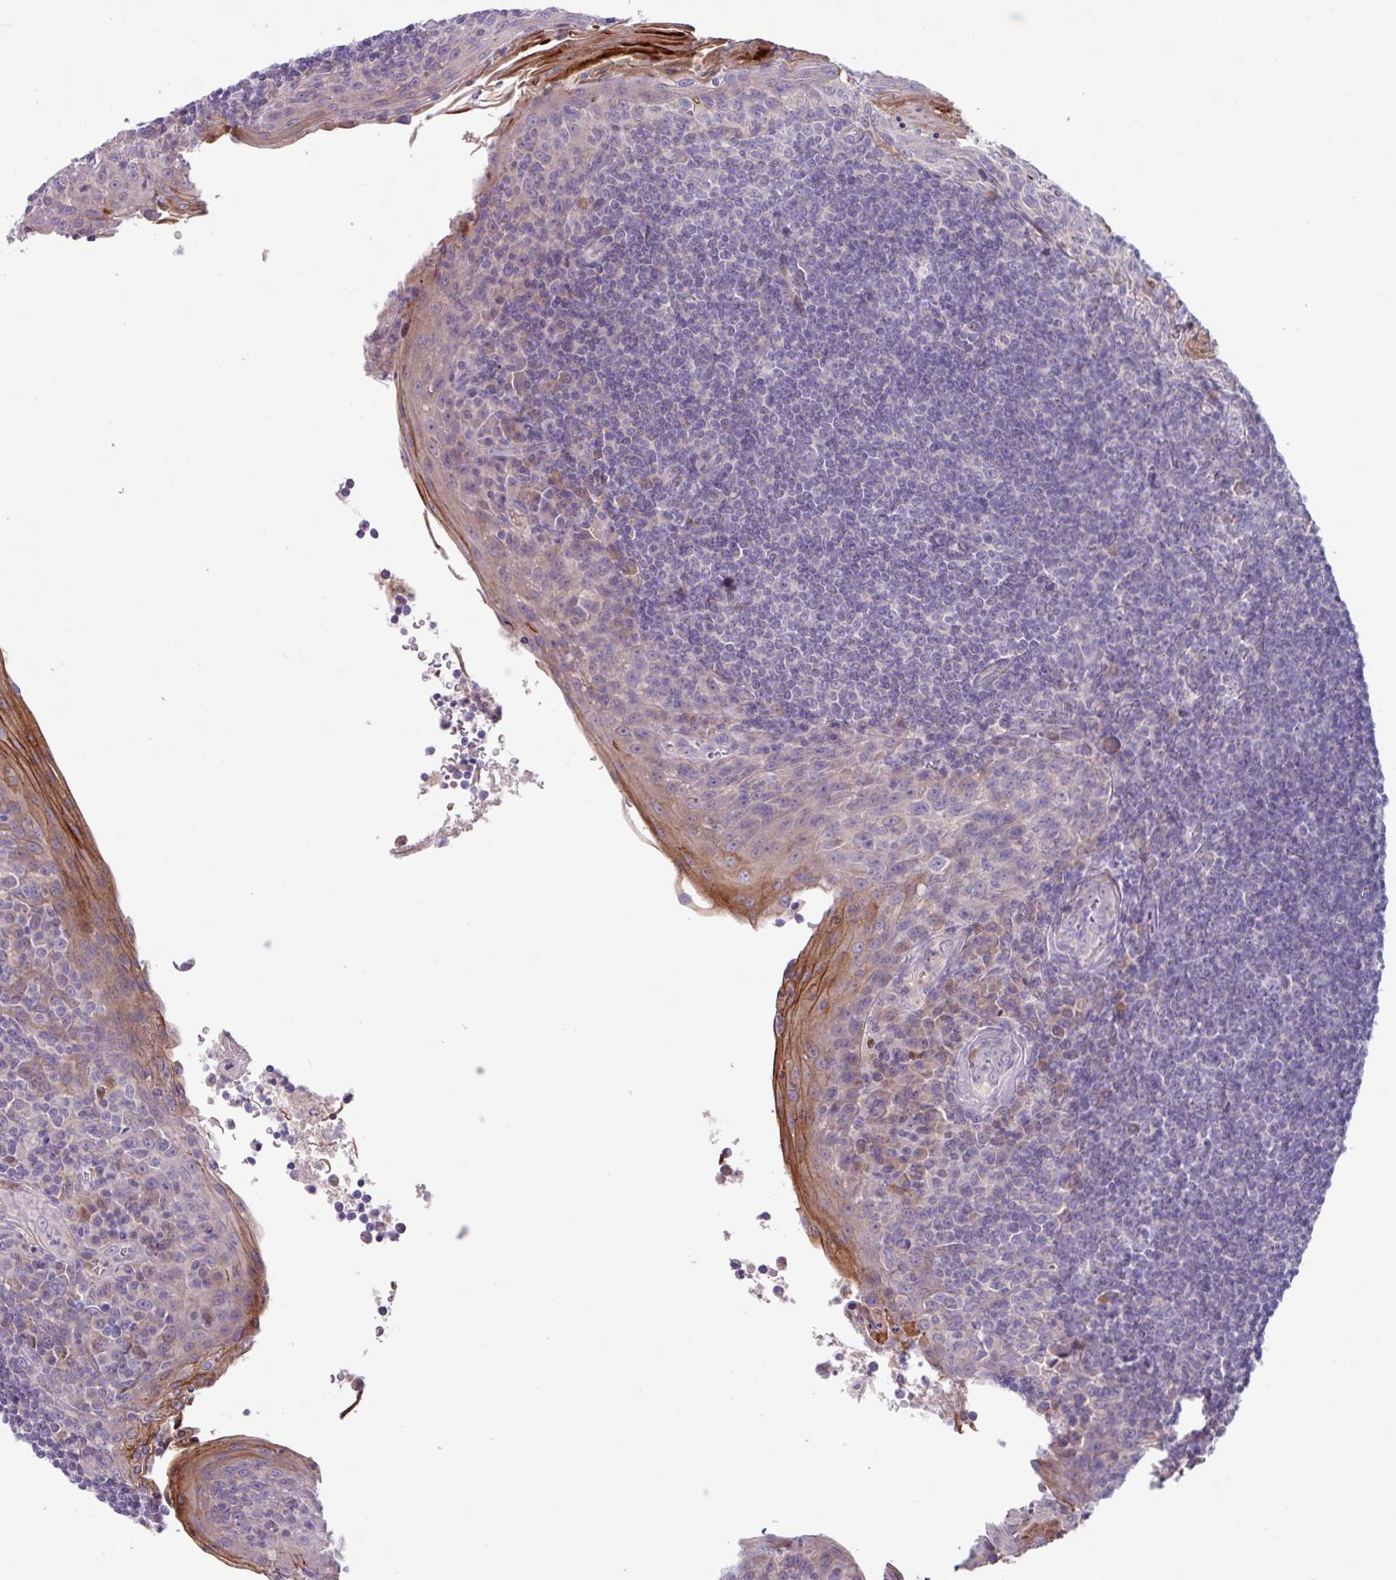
{"staining": {"intensity": "negative", "quantity": "none", "location": "none"}, "tissue": "tonsil", "cell_type": "Germinal center cells", "image_type": "normal", "snomed": [{"axis": "morphology", "description": "Normal tissue, NOS"}, {"axis": "topography", "description": "Tonsil"}], "caption": "Immunohistochemical staining of benign tonsil displays no significant positivity in germinal center cells.", "gene": "IQCJ", "patient": {"sex": "male", "age": 27}}